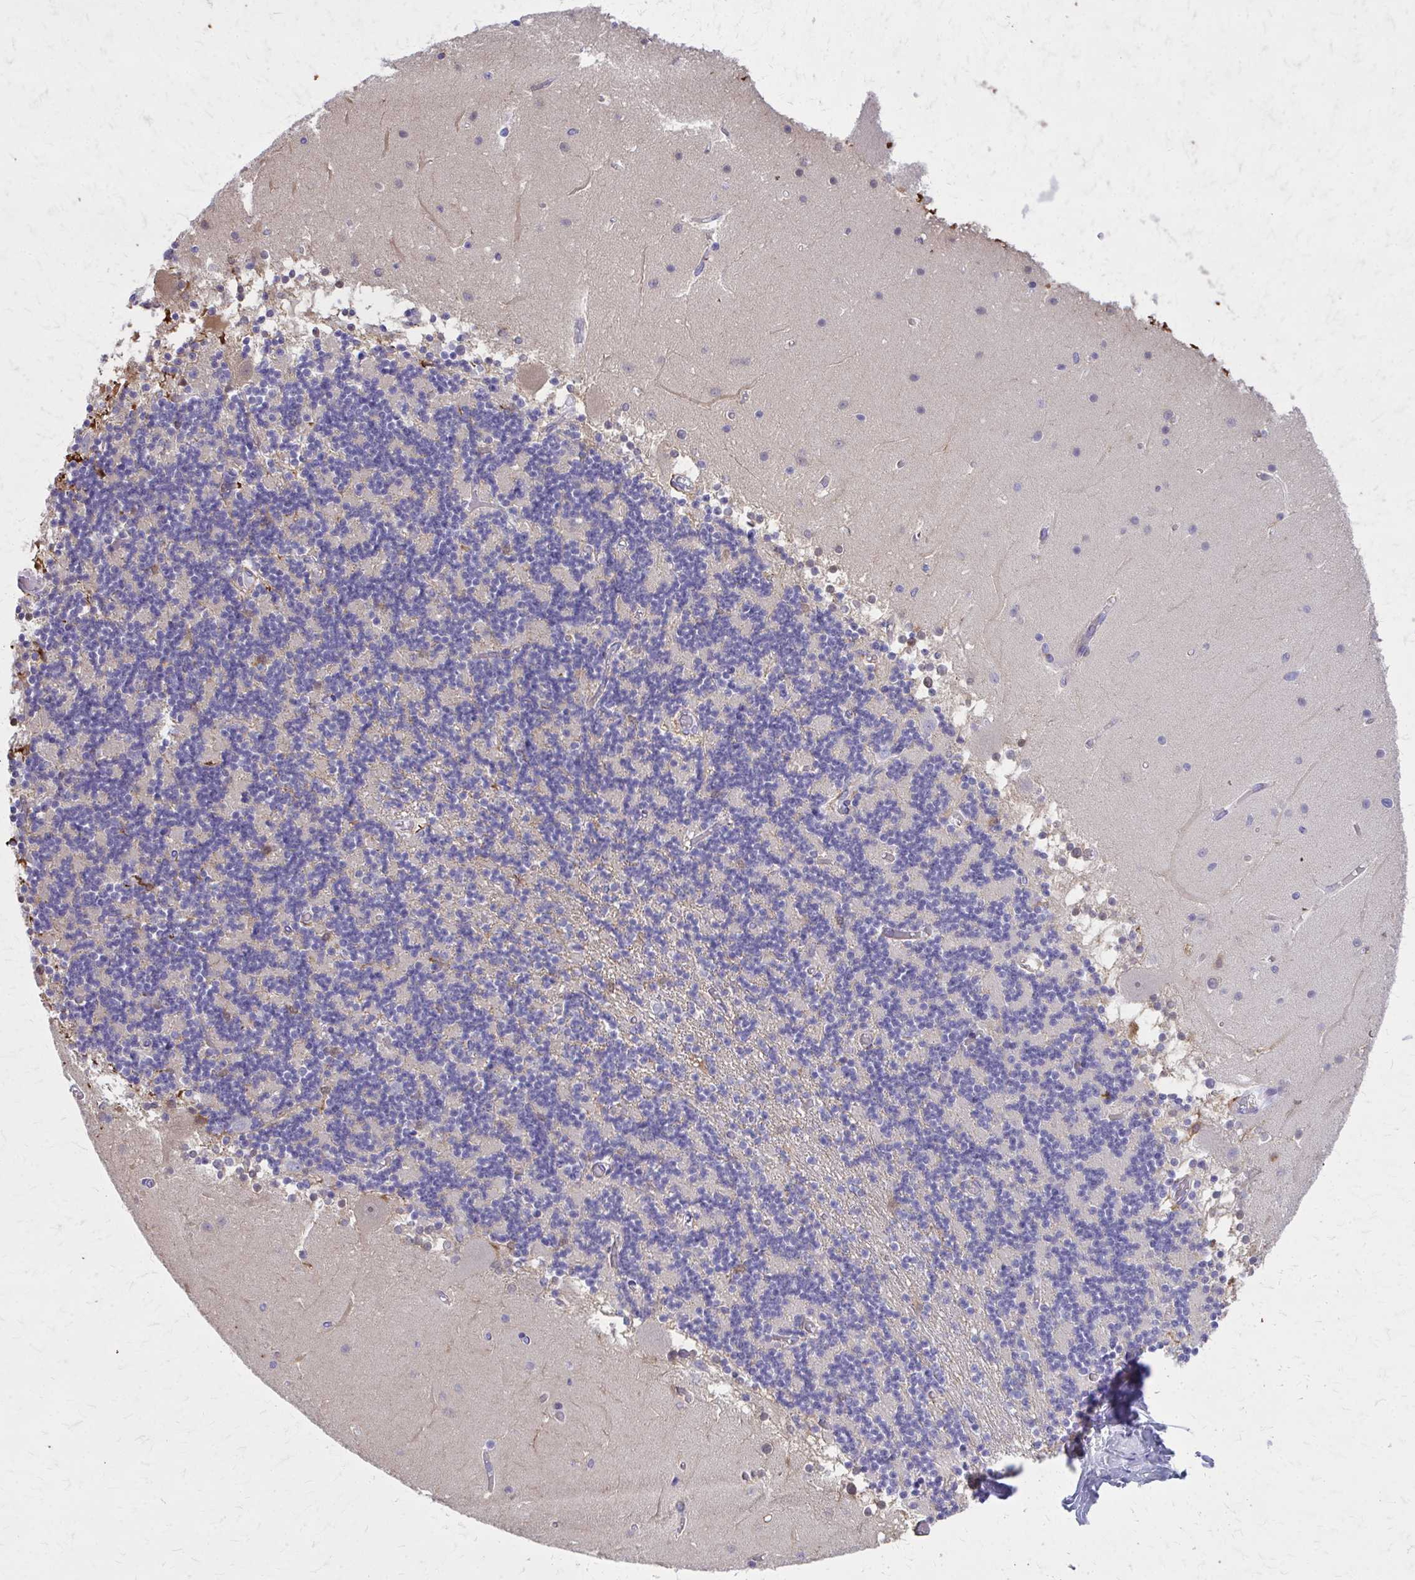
{"staining": {"intensity": "negative", "quantity": "none", "location": "none"}, "tissue": "cerebellum", "cell_type": "Cells in granular layer", "image_type": "normal", "snomed": [{"axis": "morphology", "description": "Normal tissue, NOS"}, {"axis": "topography", "description": "Cerebellum"}], "caption": "Immunohistochemical staining of benign cerebellum exhibits no significant positivity in cells in granular layer.", "gene": "TPSG1", "patient": {"sex": "female", "age": 28}}